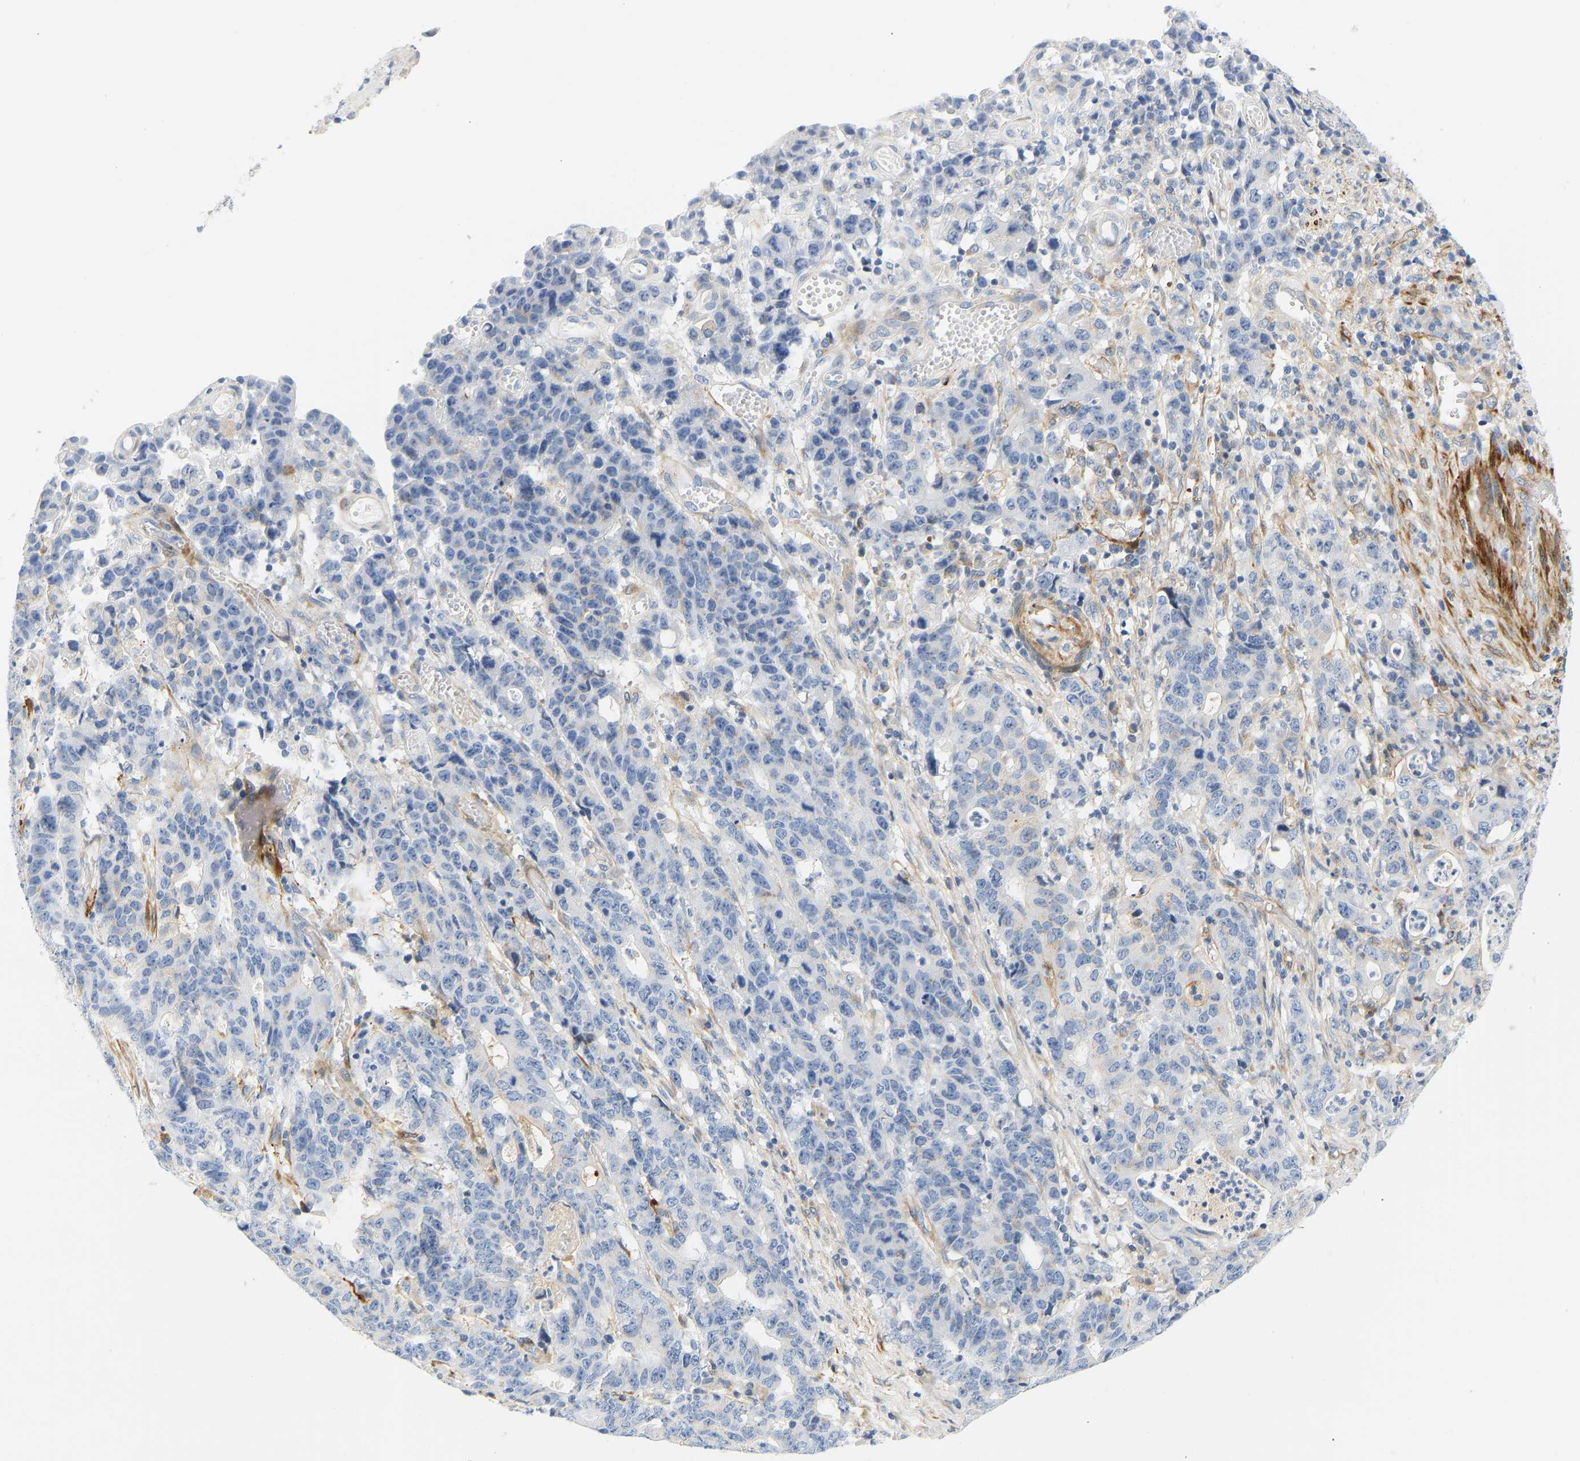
{"staining": {"intensity": "negative", "quantity": "none", "location": "none"}, "tissue": "stomach cancer", "cell_type": "Tumor cells", "image_type": "cancer", "snomed": [{"axis": "morphology", "description": "Adenocarcinoma, NOS"}, {"axis": "topography", "description": "Stomach, upper"}], "caption": "Stomach cancer stained for a protein using immunohistochemistry (IHC) demonstrates no expression tumor cells.", "gene": "SLC30A7", "patient": {"sex": "male", "age": 69}}